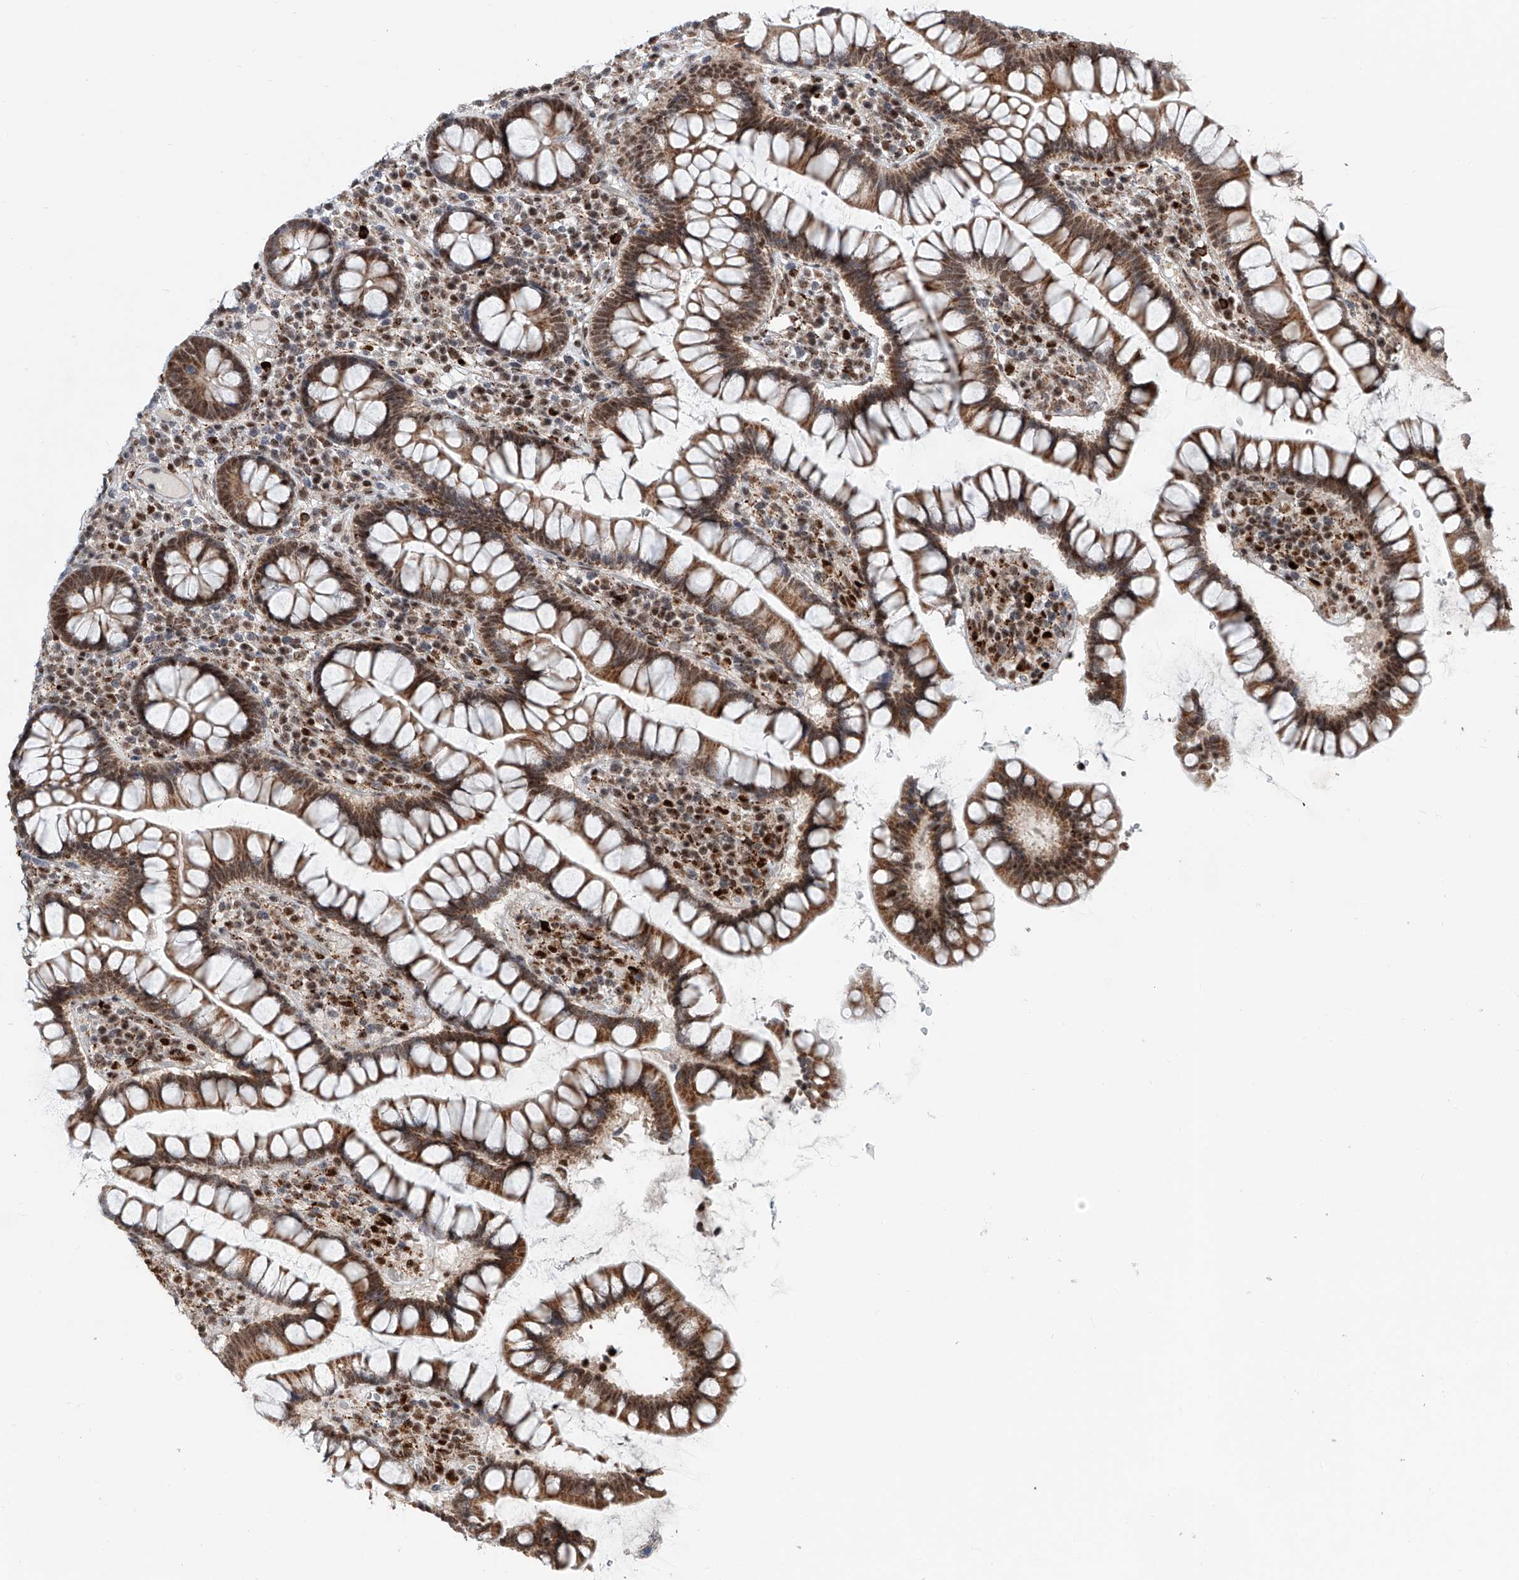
{"staining": {"intensity": "moderate", "quantity": ">75%", "location": "cytoplasmic/membranous"}, "tissue": "colon", "cell_type": "Endothelial cells", "image_type": "normal", "snomed": [{"axis": "morphology", "description": "Normal tissue, NOS"}, {"axis": "topography", "description": "Colon"}], "caption": "Endothelial cells demonstrate moderate cytoplasmic/membranous positivity in approximately >75% of cells in unremarkable colon.", "gene": "SDE2", "patient": {"sex": "female", "age": 79}}